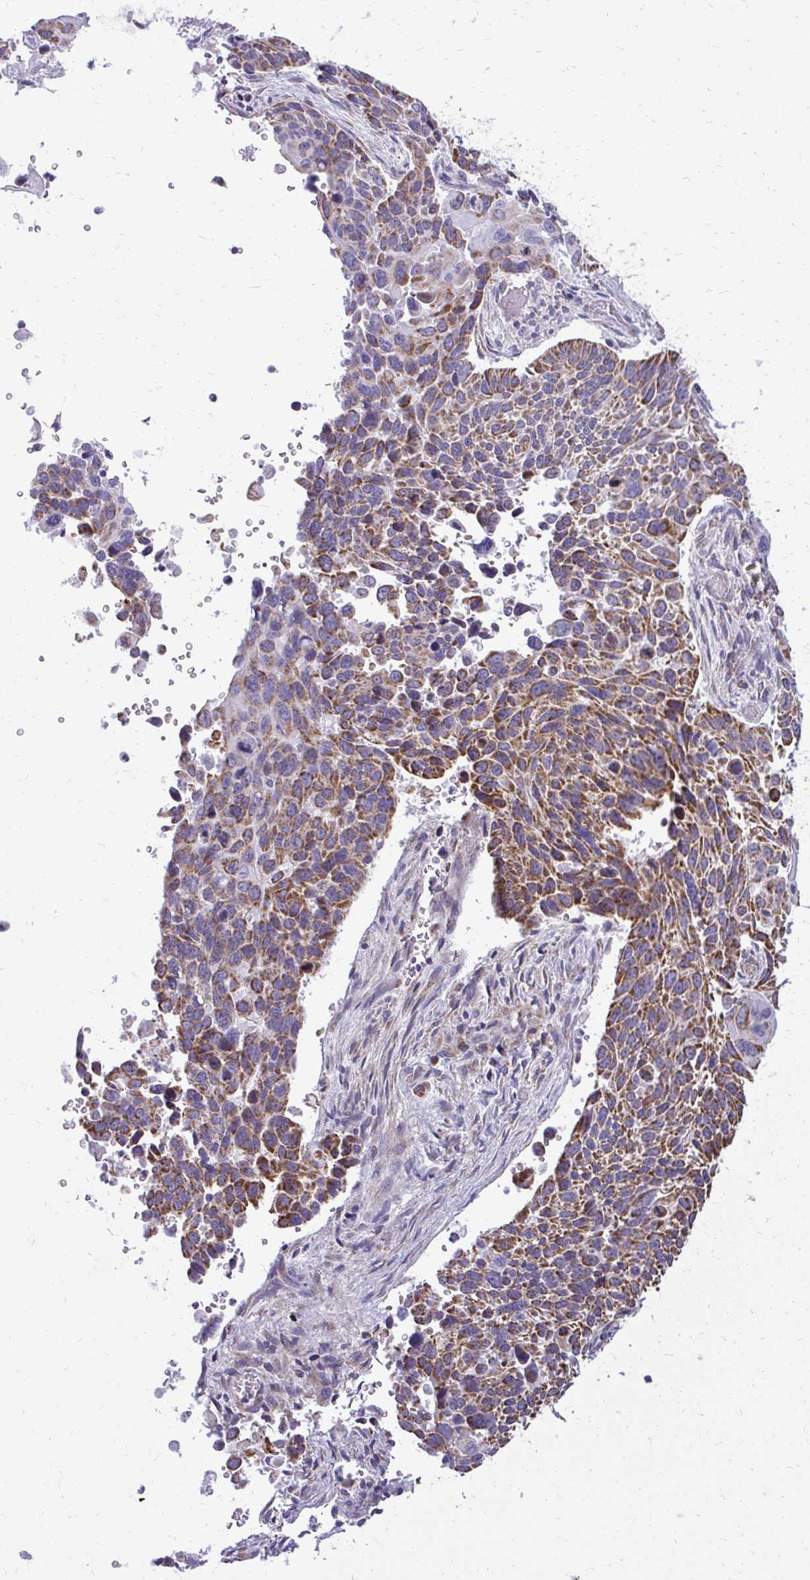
{"staining": {"intensity": "strong", "quantity": ">75%", "location": "cytoplasmic/membranous"}, "tissue": "lung cancer", "cell_type": "Tumor cells", "image_type": "cancer", "snomed": [{"axis": "morphology", "description": "Squamous cell carcinoma, NOS"}, {"axis": "topography", "description": "Lung"}], "caption": "Lung squamous cell carcinoma stained with a brown dye reveals strong cytoplasmic/membranous positive positivity in about >75% of tumor cells.", "gene": "IFIT1", "patient": {"sex": "male", "age": 68}}